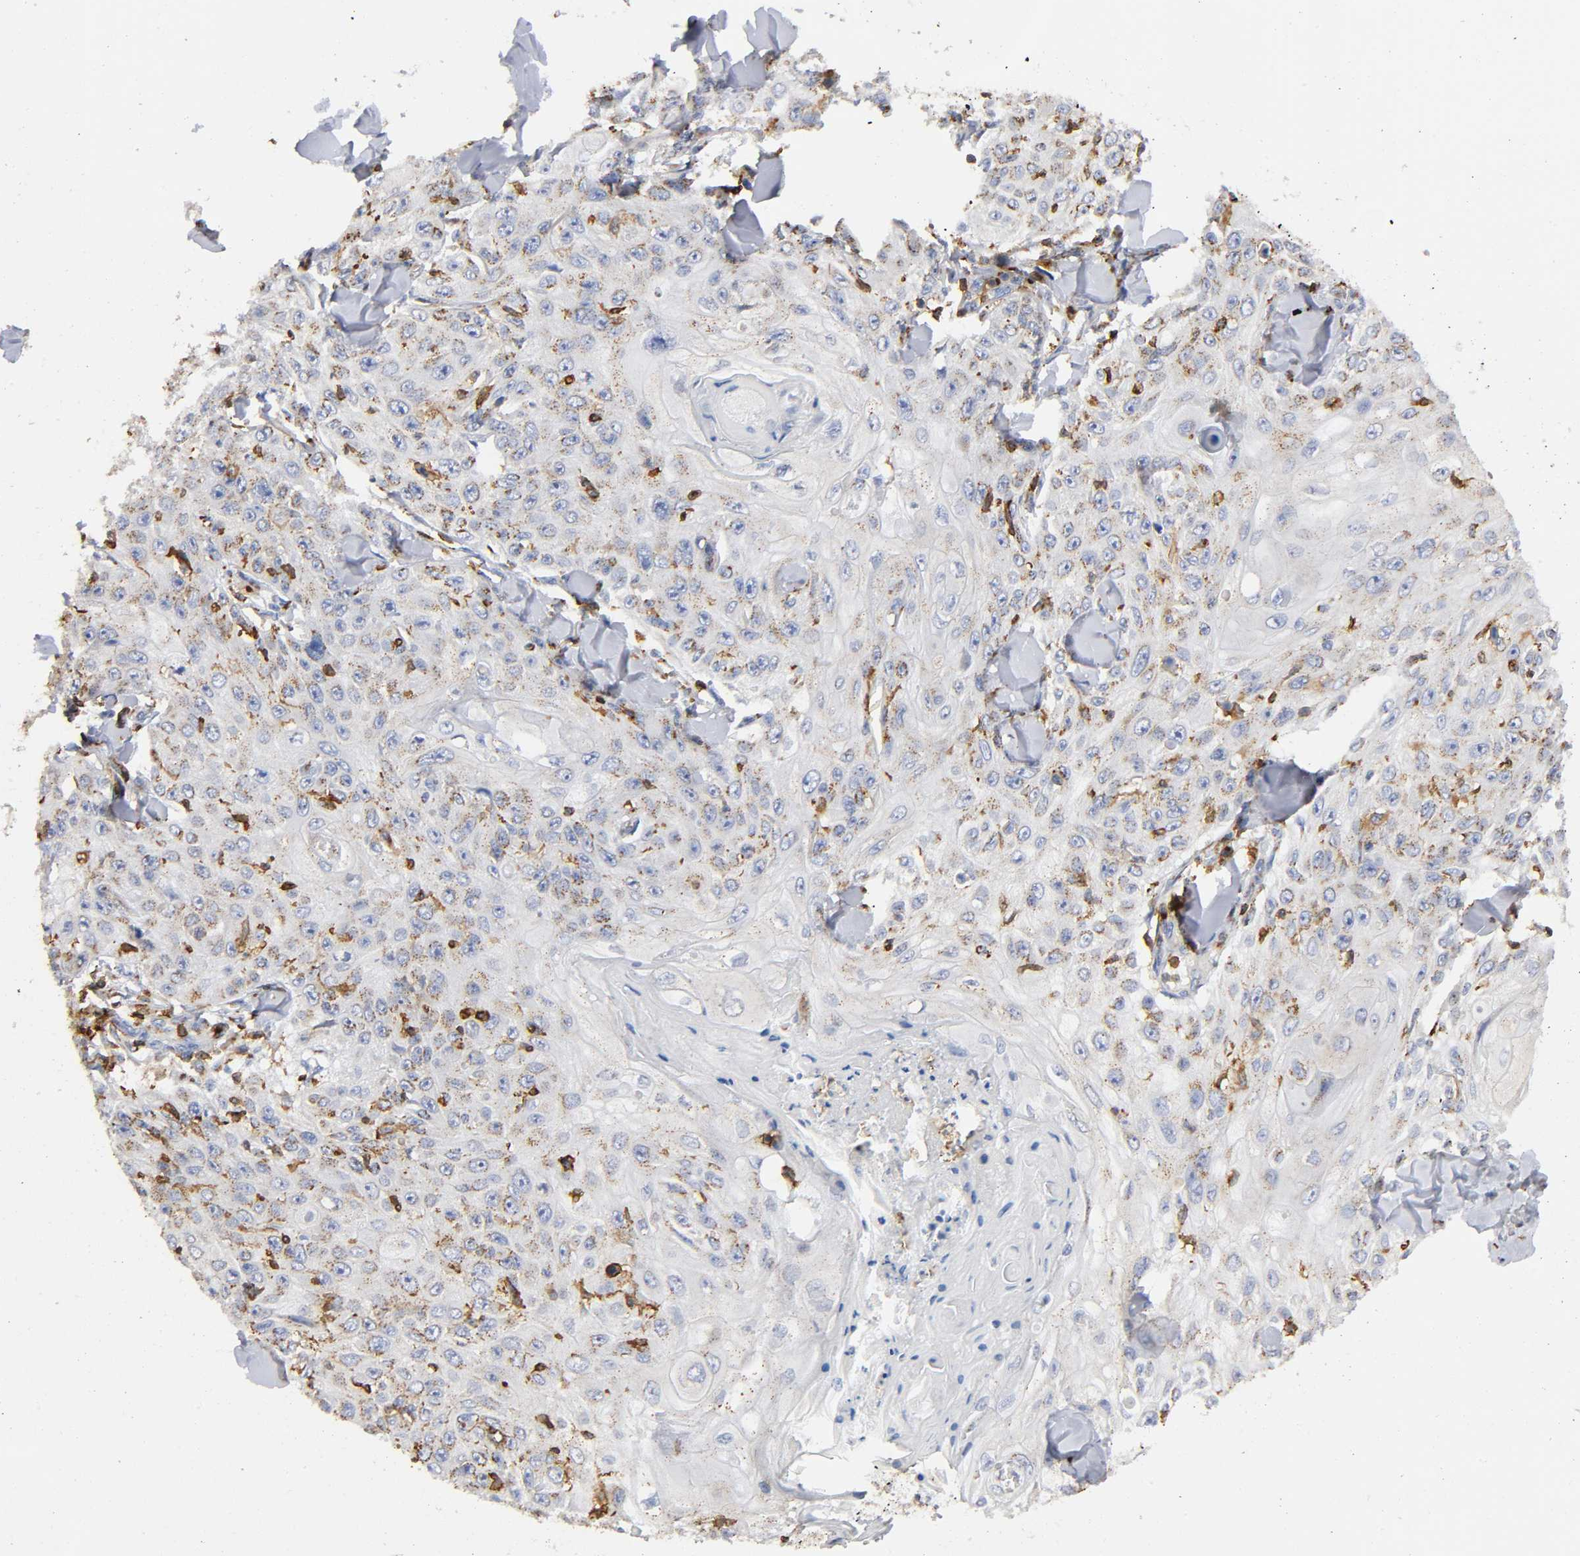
{"staining": {"intensity": "moderate", "quantity": "25%-75%", "location": "cytoplasmic/membranous"}, "tissue": "skin cancer", "cell_type": "Tumor cells", "image_type": "cancer", "snomed": [{"axis": "morphology", "description": "Squamous cell carcinoma, NOS"}, {"axis": "topography", "description": "Skin"}], "caption": "Skin cancer tissue reveals moderate cytoplasmic/membranous expression in approximately 25%-75% of tumor cells, visualized by immunohistochemistry.", "gene": "CAPN10", "patient": {"sex": "male", "age": 86}}